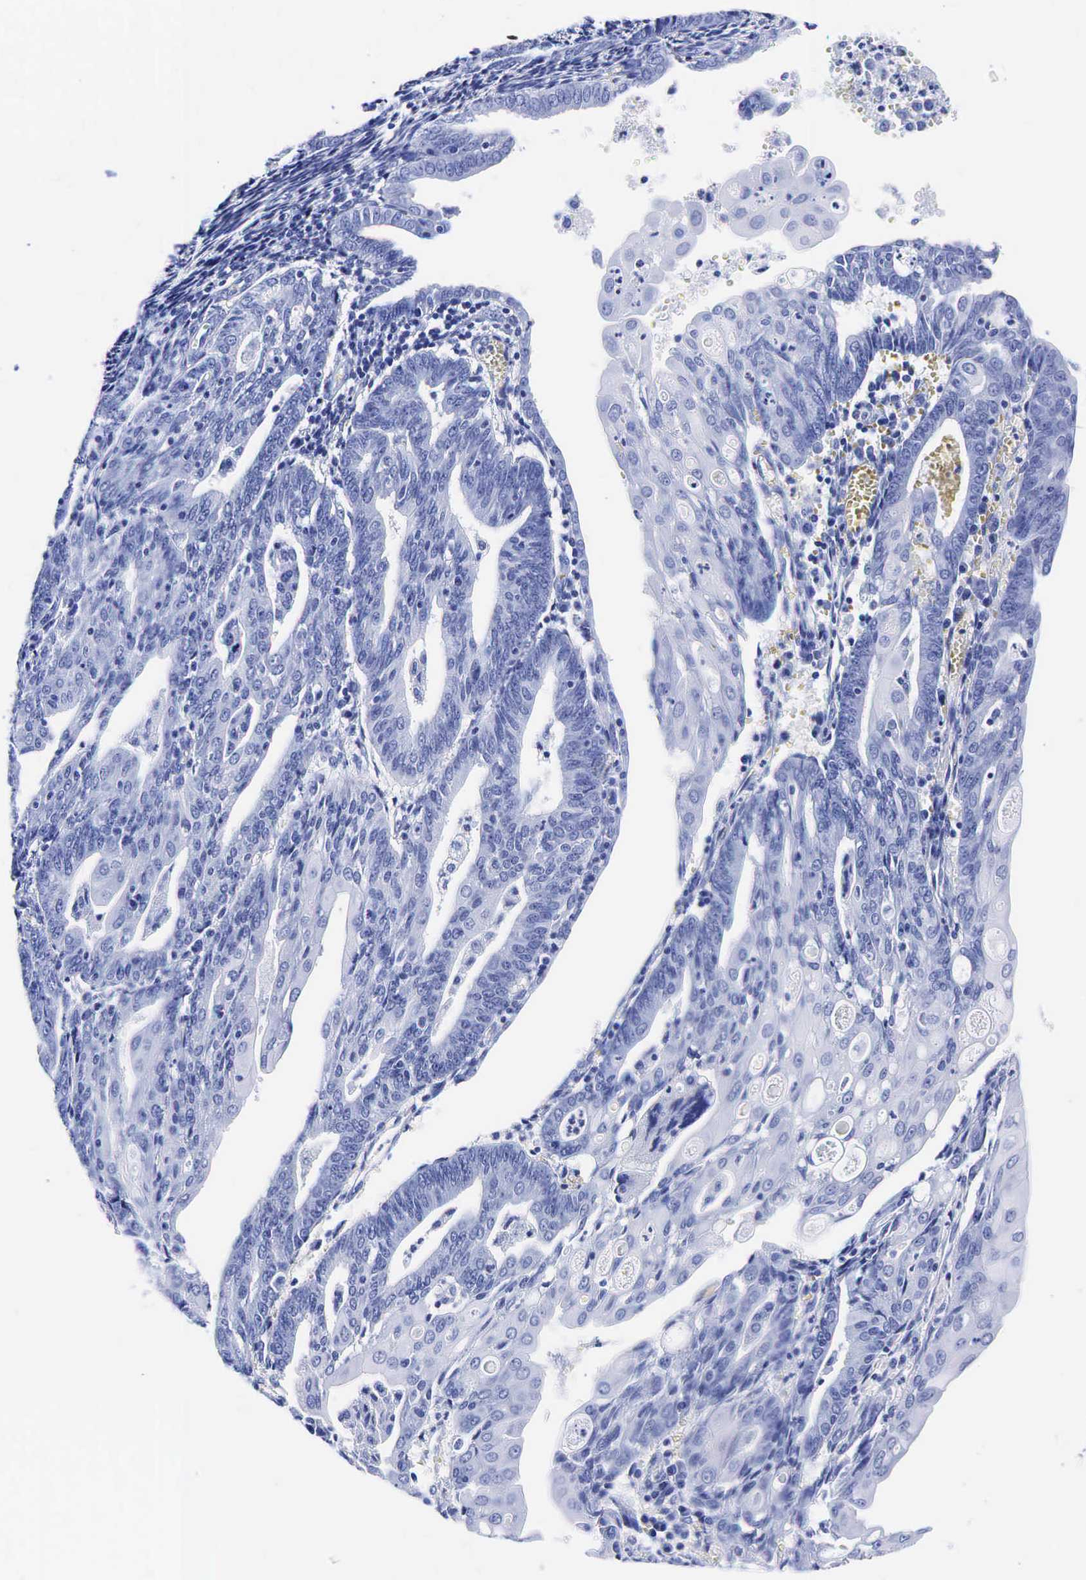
{"staining": {"intensity": "negative", "quantity": "none", "location": "none"}, "tissue": "endometrial cancer", "cell_type": "Tumor cells", "image_type": "cancer", "snomed": [{"axis": "morphology", "description": "Adenocarcinoma, NOS"}, {"axis": "topography", "description": "Endometrium"}], "caption": "Protein analysis of endometrial adenocarcinoma exhibits no significant expression in tumor cells.", "gene": "KLK3", "patient": {"sex": "female", "age": 56}}